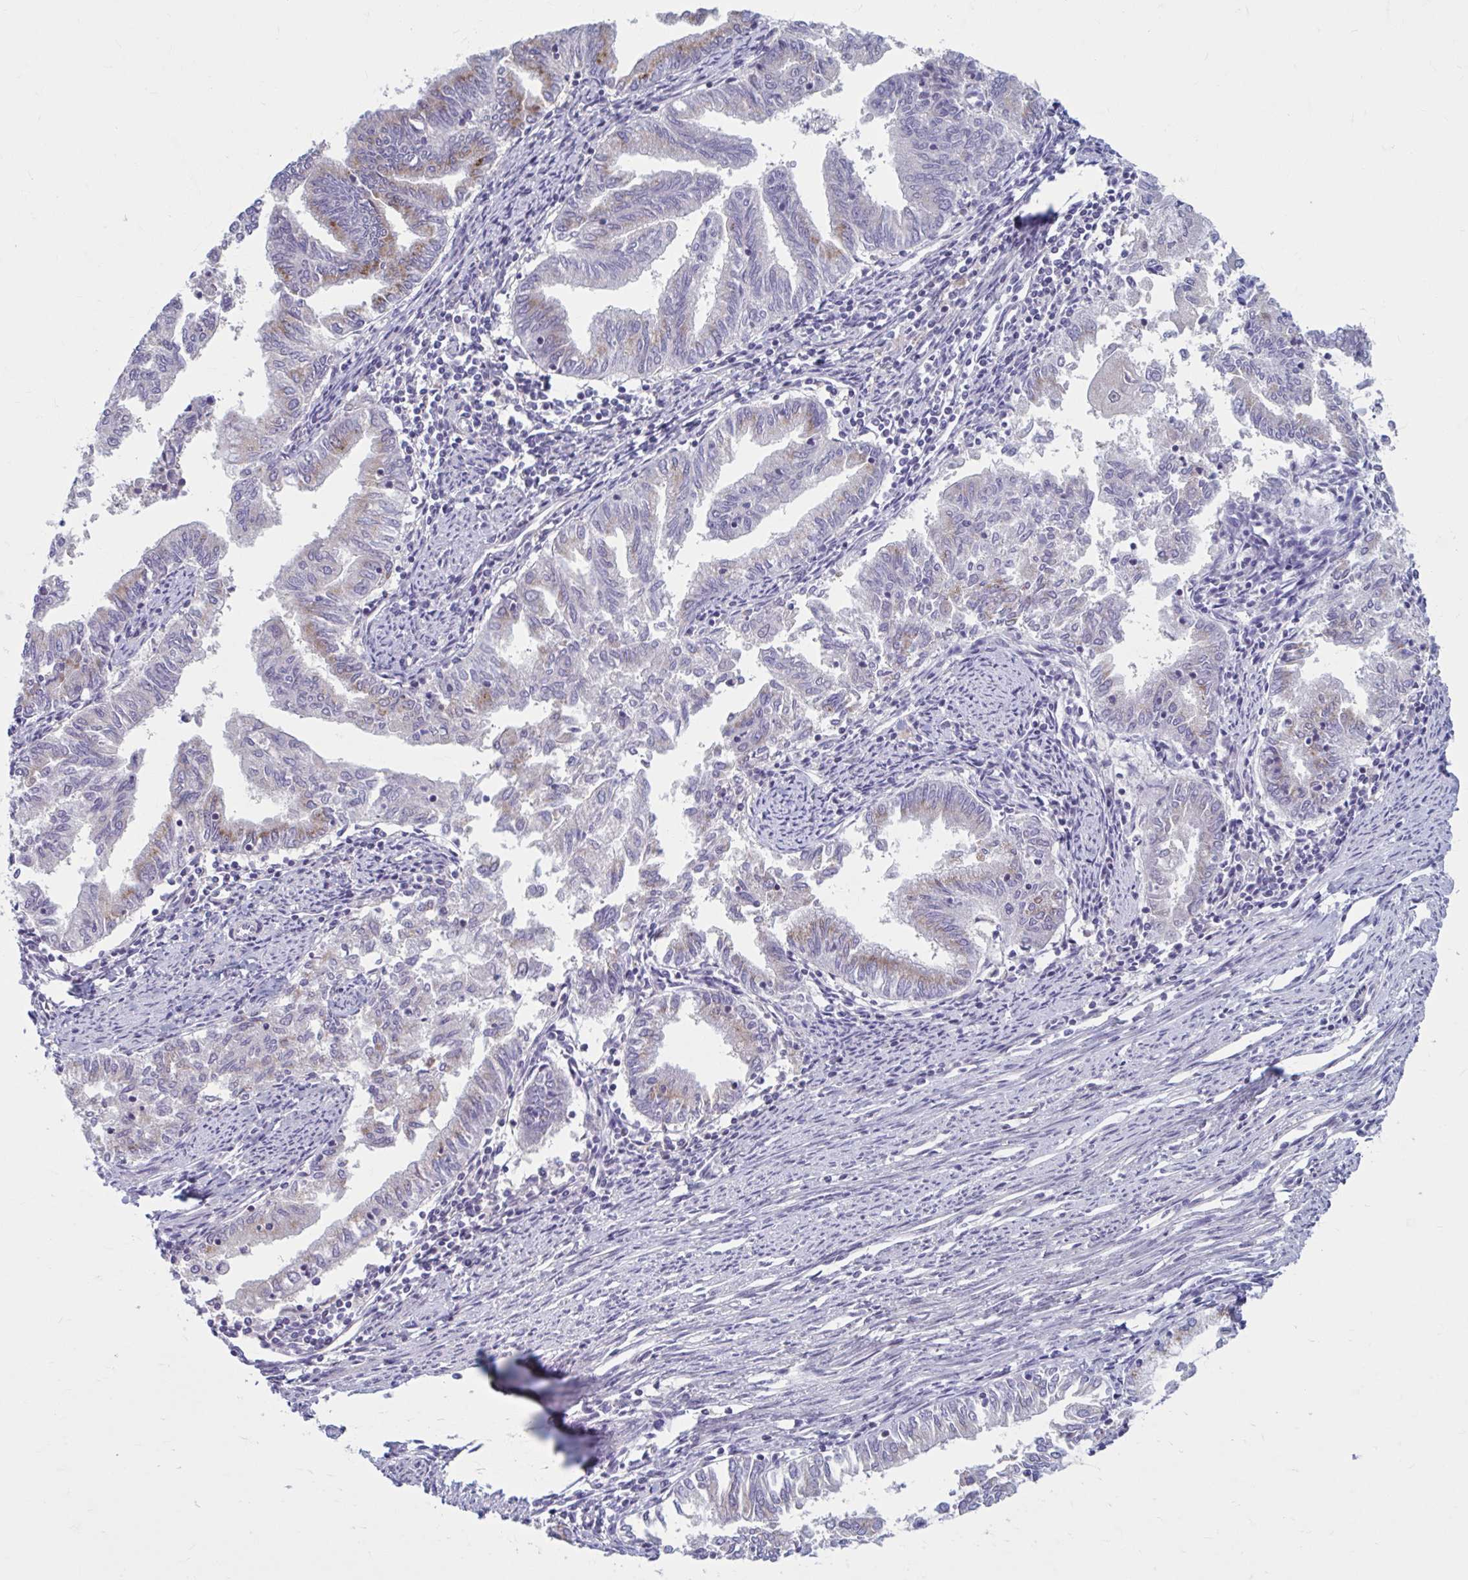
{"staining": {"intensity": "moderate", "quantity": "<25%", "location": "cytoplasmic/membranous"}, "tissue": "endometrial cancer", "cell_type": "Tumor cells", "image_type": "cancer", "snomed": [{"axis": "morphology", "description": "Adenocarcinoma, NOS"}, {"axis": "topography", "description": "Endometrium"}], "caption": "Immunohistochemical staining of human adenocarcinoma (endometrial) reveals low levels of moderate cytoplasmic/membranous protein positivity in about <25% of tumor cells. The staining was performed using DAB to visualize the protein expression in brown, while the nuclei were stained in blue with hematoxylin (Magnification: 20x).", "gene": "CHST3", "patient": {"sex": "female", "age": 79}}